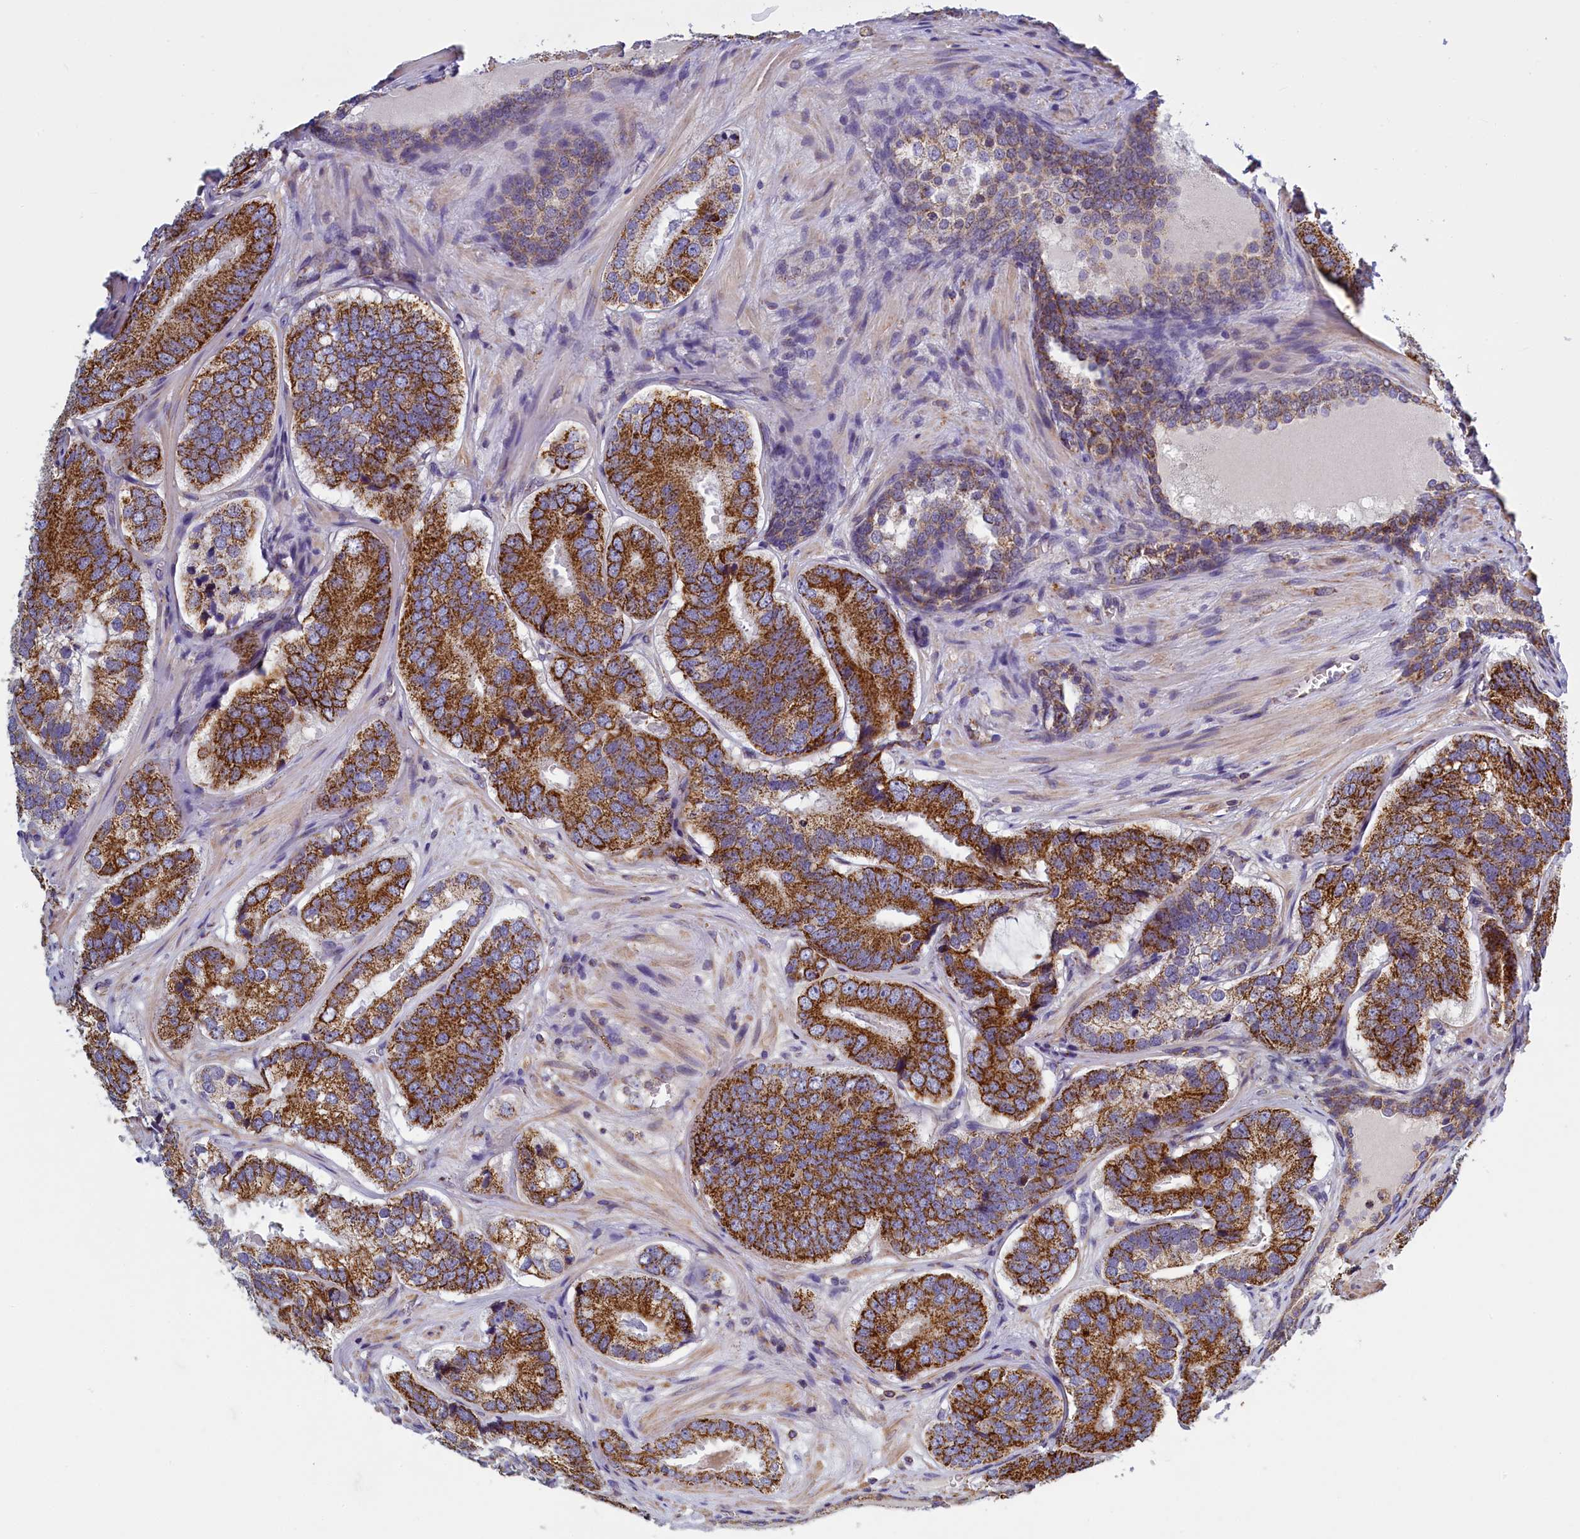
{"staining": {"intensity": "strong", "quantity": ">75%", "location": "cytoplasmic/membranous"}, "tissue": "prostate cancer", "cell_type": "Tumor cells", "image_type": "cancer", "snomed": [{"axis": "morphology", "description": "Adenocarcinoma, High grade"}, {"axis": "topography", "description": "Prostate"}], "caption": "Immunohistochemistry staining of prostate cancer, which demonstrates high levels of strong cytoplasmic/membranous expression in about >75% of tumor cells indicating strong cytoplasmic/membranous protein staining. The staining was performed using DAB (brown) for protein detection and nuclei were counterstained in hematoxylin (blue).", "gene": "IFT122", "patient": {"sex": "male", "age": 63}}